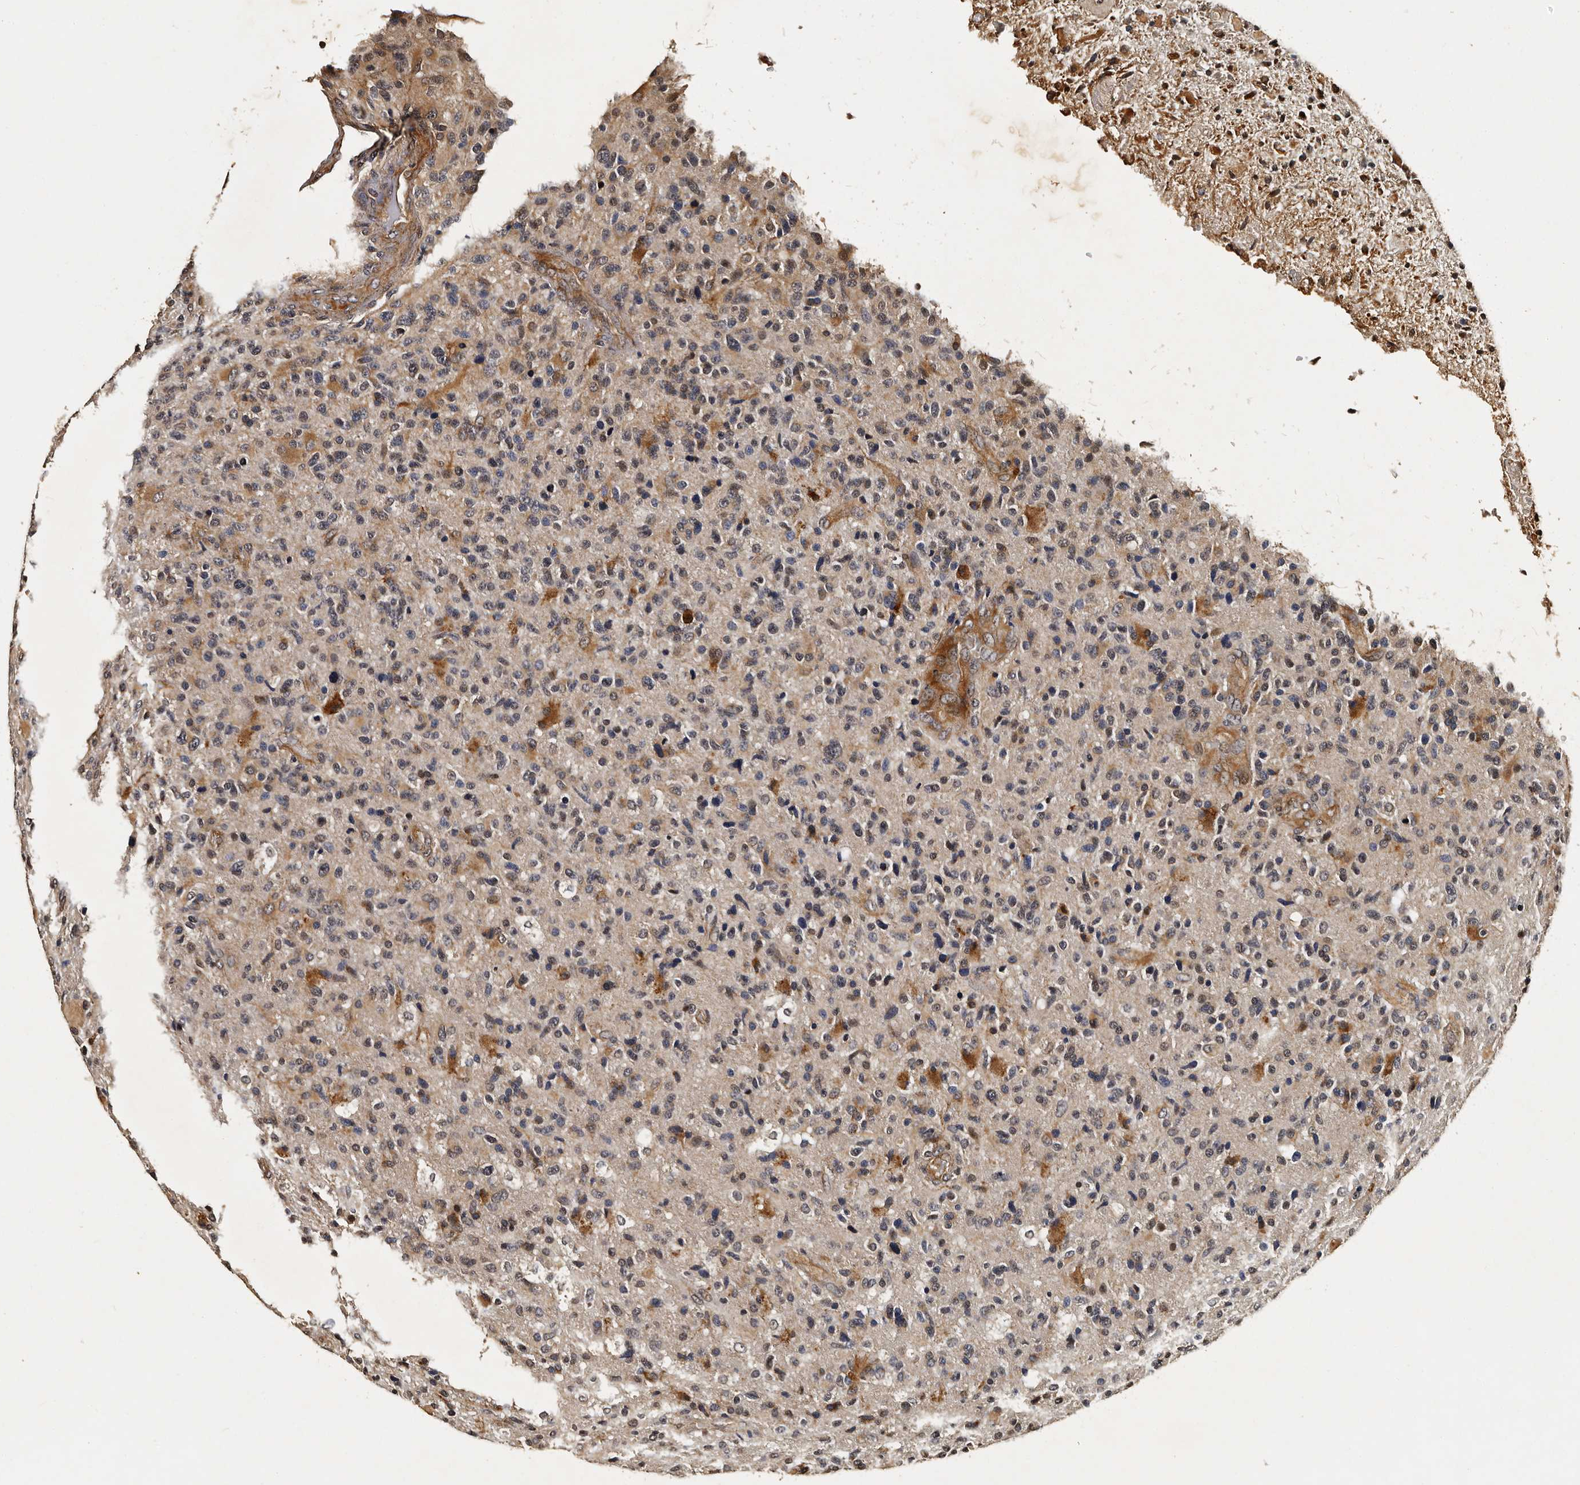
{"staining": {"intensity": "moderate", "quantity": "<25%", "location": "cytoplasmic/membranous"}, "tissue": "glioma", "cell_type": "Tumor cells", "image_type": "cancer", "snomed": [{"axis": "morphology", "description": "Glioma, malignant, High grade"}, {"axis": "topography", "description": "Brain"}], "caption": "Protein staining demonstrates moderate cytoplasmic/membranous expression in approximately <25% of tumor cells in malignant high-grade glioma. Using DAB (3,3'-diaminobenzidine) (brown) and hematoxylin (blue) stains, captured at high magnification using brightfield microscopy.", "gene": "CPNE3", "patient": {"sex": "male", "age": 72}}